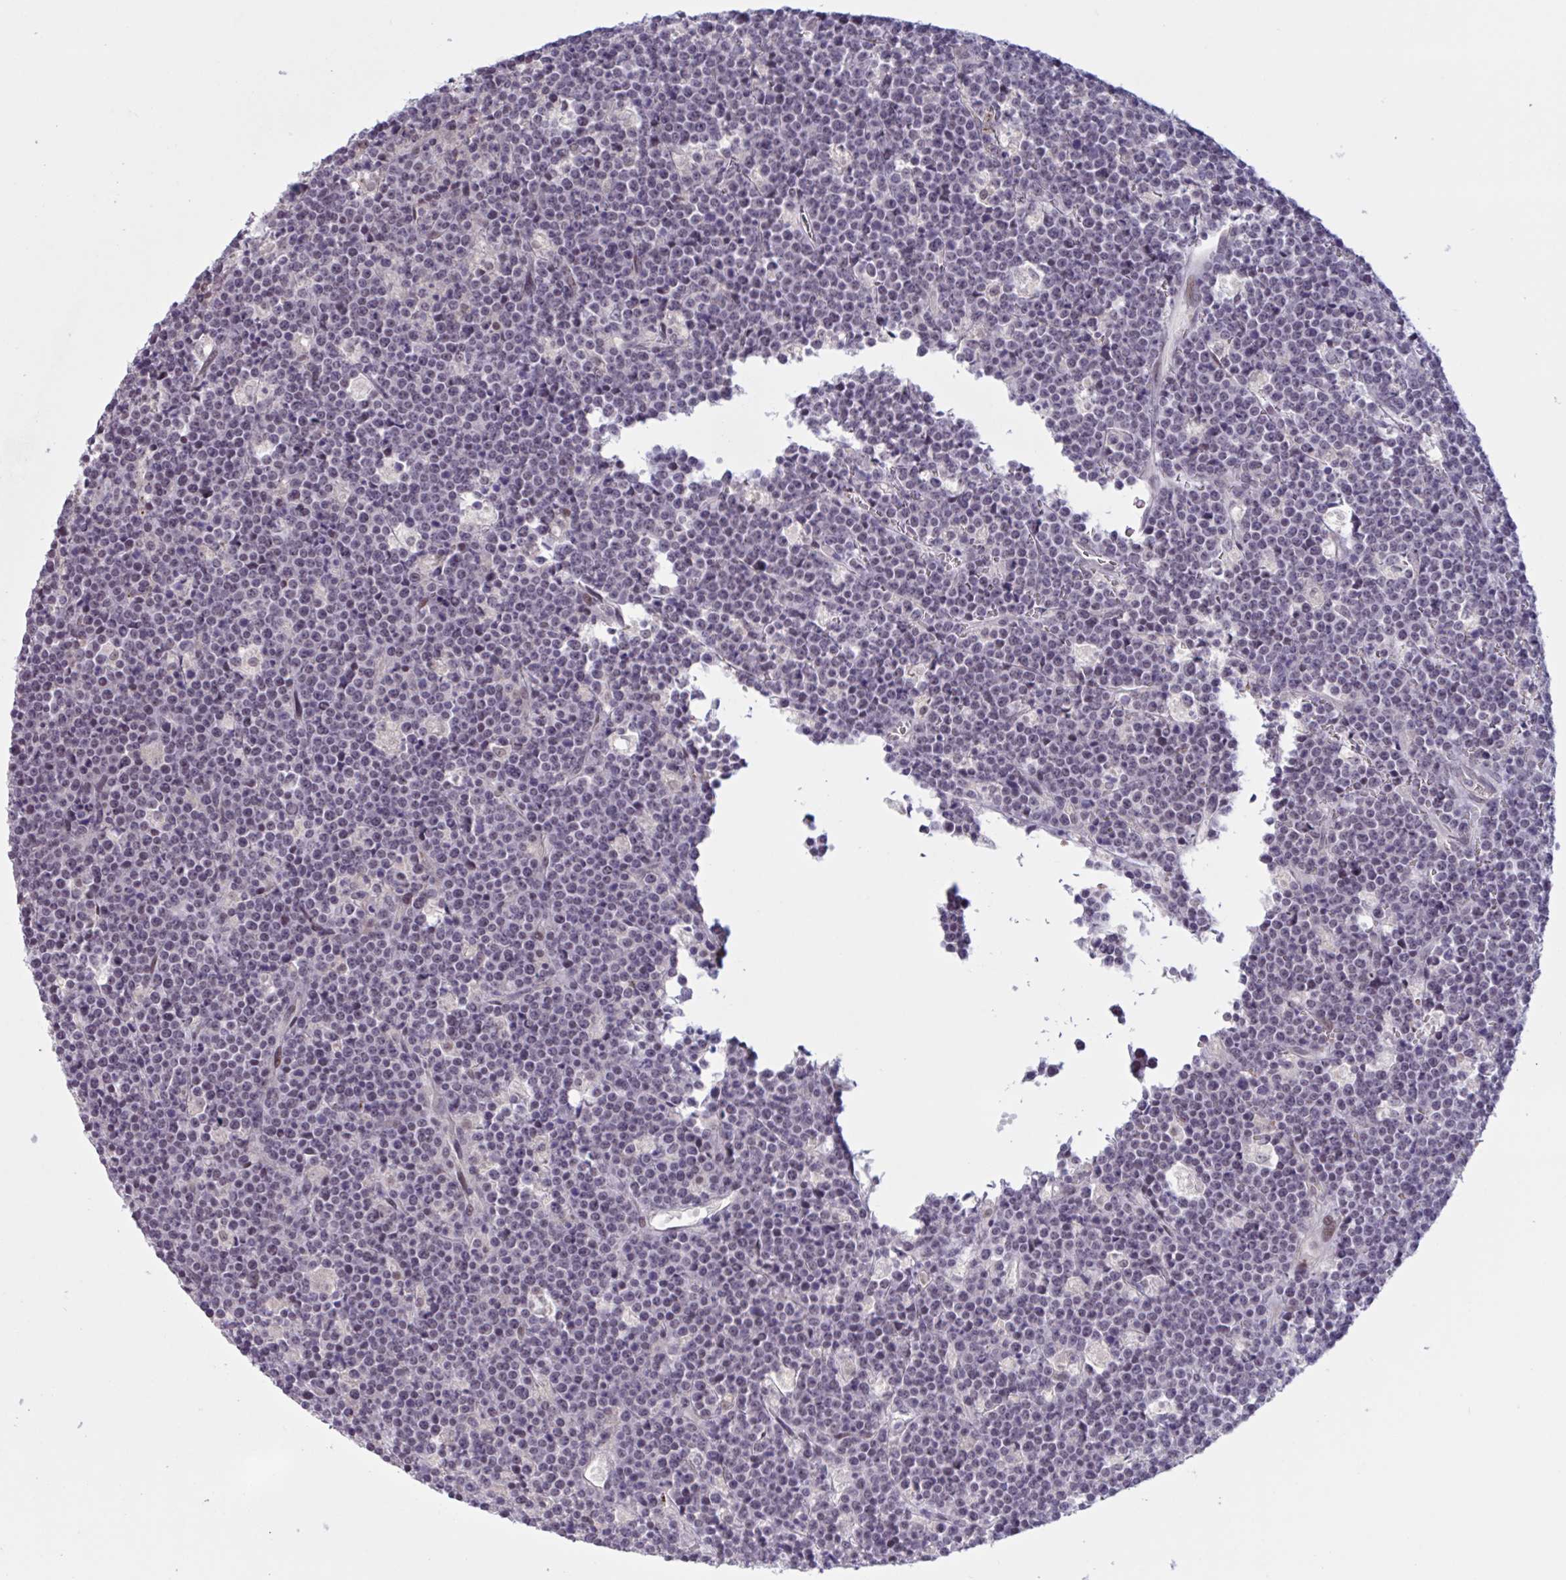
{"staining": {"intensity": "negative", "quantity": "none", "location": "none"}, "tissue": "lymphoma", "cell_type": "Tumor cells", "image_type": "cancer", "snomed": [{"axis": "morphology", "description": "Malignant lymphoma, non-Hodgkin's type, High grade"}, {"axis": "topography", "description": "Ovary"}], "caption": "An image of lymphoma stained for a protein exhibits no brown staining in tumor cells. (DAB (3,3'-diaminobenzidine) IHC with hematoxylin counter stain).", "gene": "RFPL4B", "patient": {"sex": "female", "age": 56}}